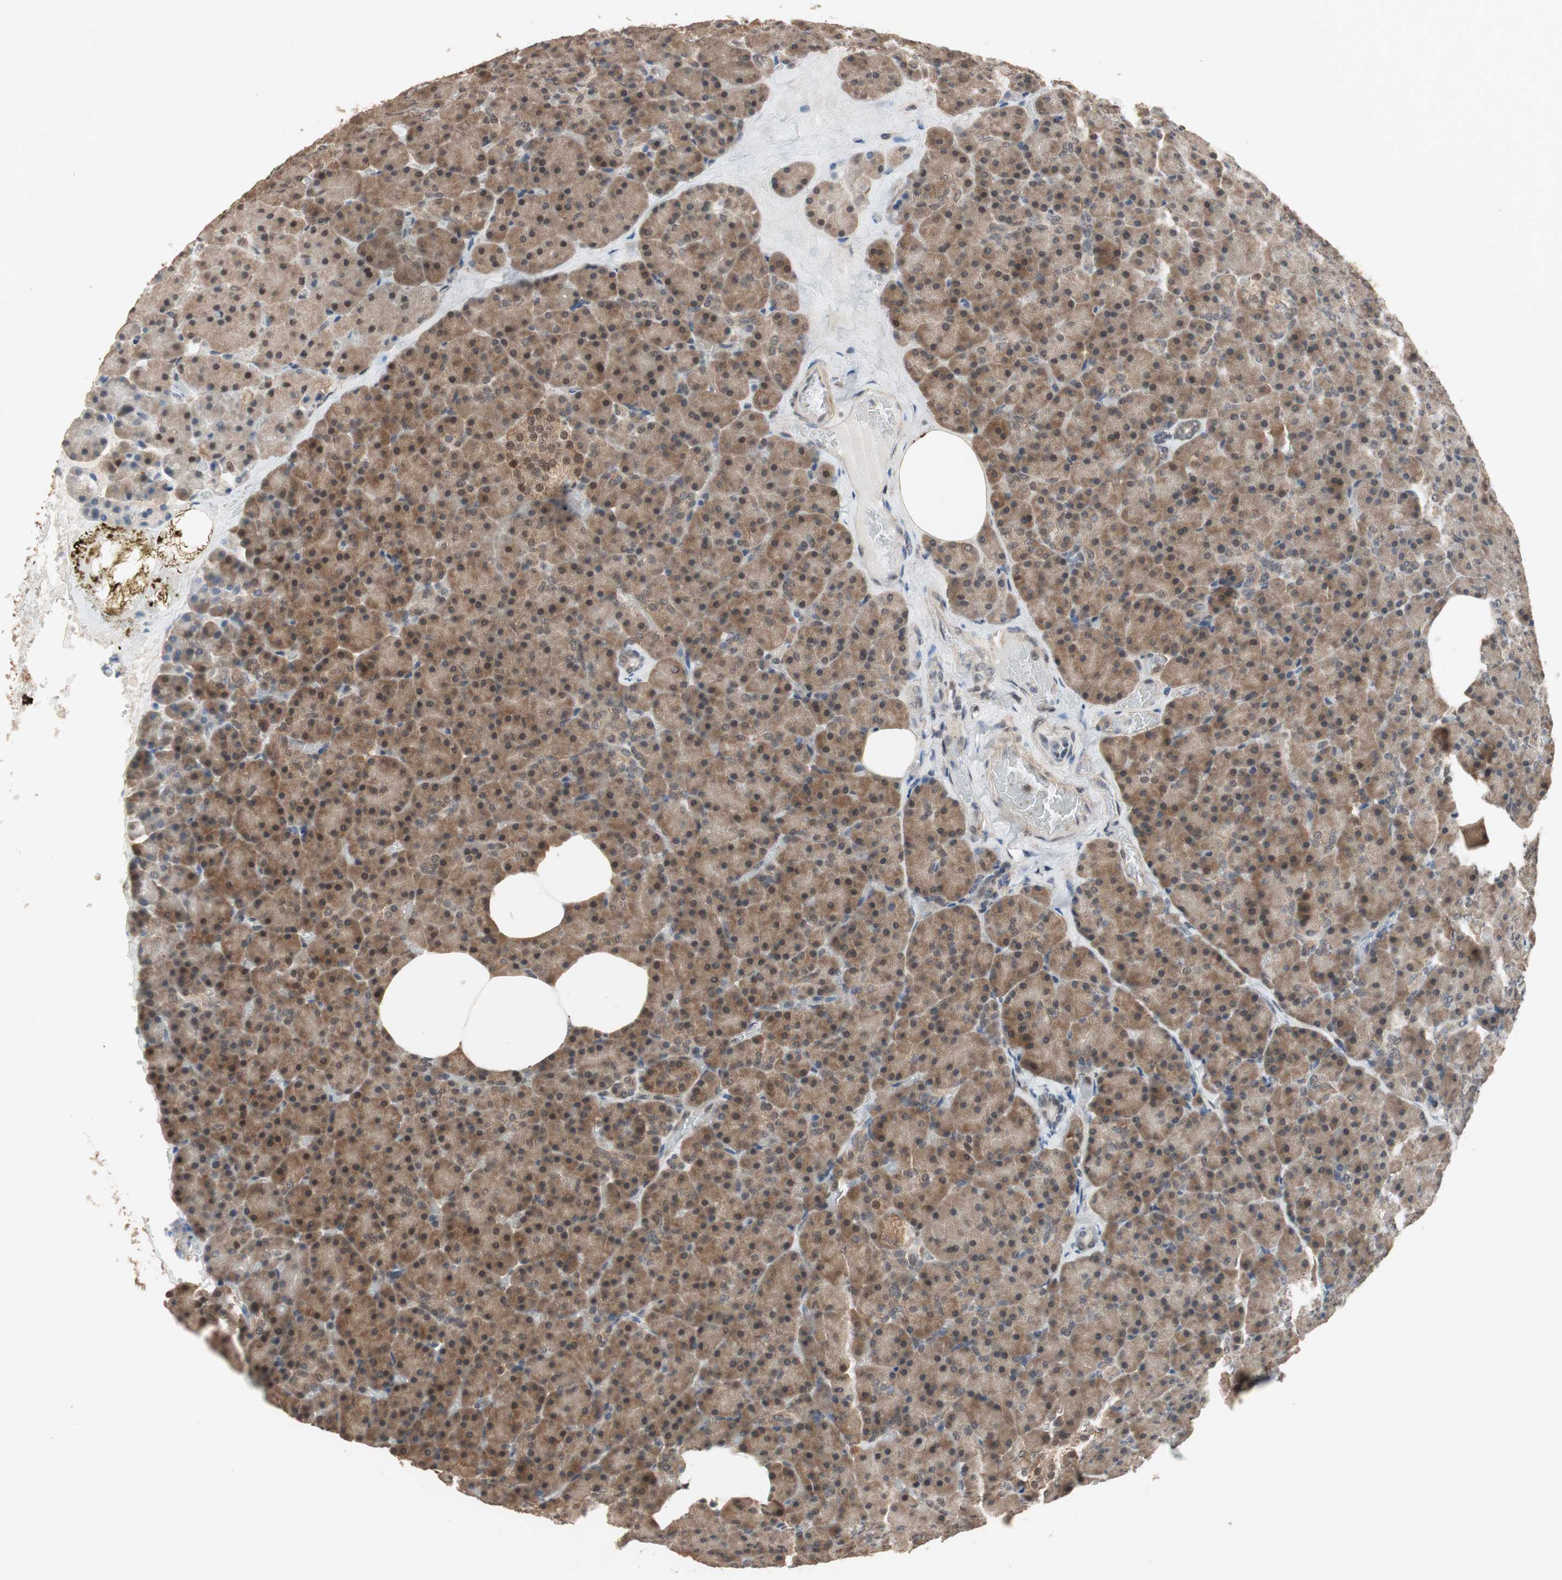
{"staining": {"intensity": "moderate", "quantity": ">75%", "location": "cytoplasmic/membranous,nuclear"}, "tissue": "pancreas", "cell_type": "Exocrine glandular cells", "image_type": "normal", "snomed": [{"axis": "morphology", "description": "Normal tissue, NOS"}, {"axis": "topography", "description": "Pancreas"}], "caption": "Immunohistochemical staining of benign human pancreas shows moderate cytoplasmic/membranous,nuclear protein staining in approximately >75% of exocrine glandular cells. (Brightfield microscopy of DAB IHC at high magnification).", "gene": "GART", "patient": {"sex": "female", "age": 35}}